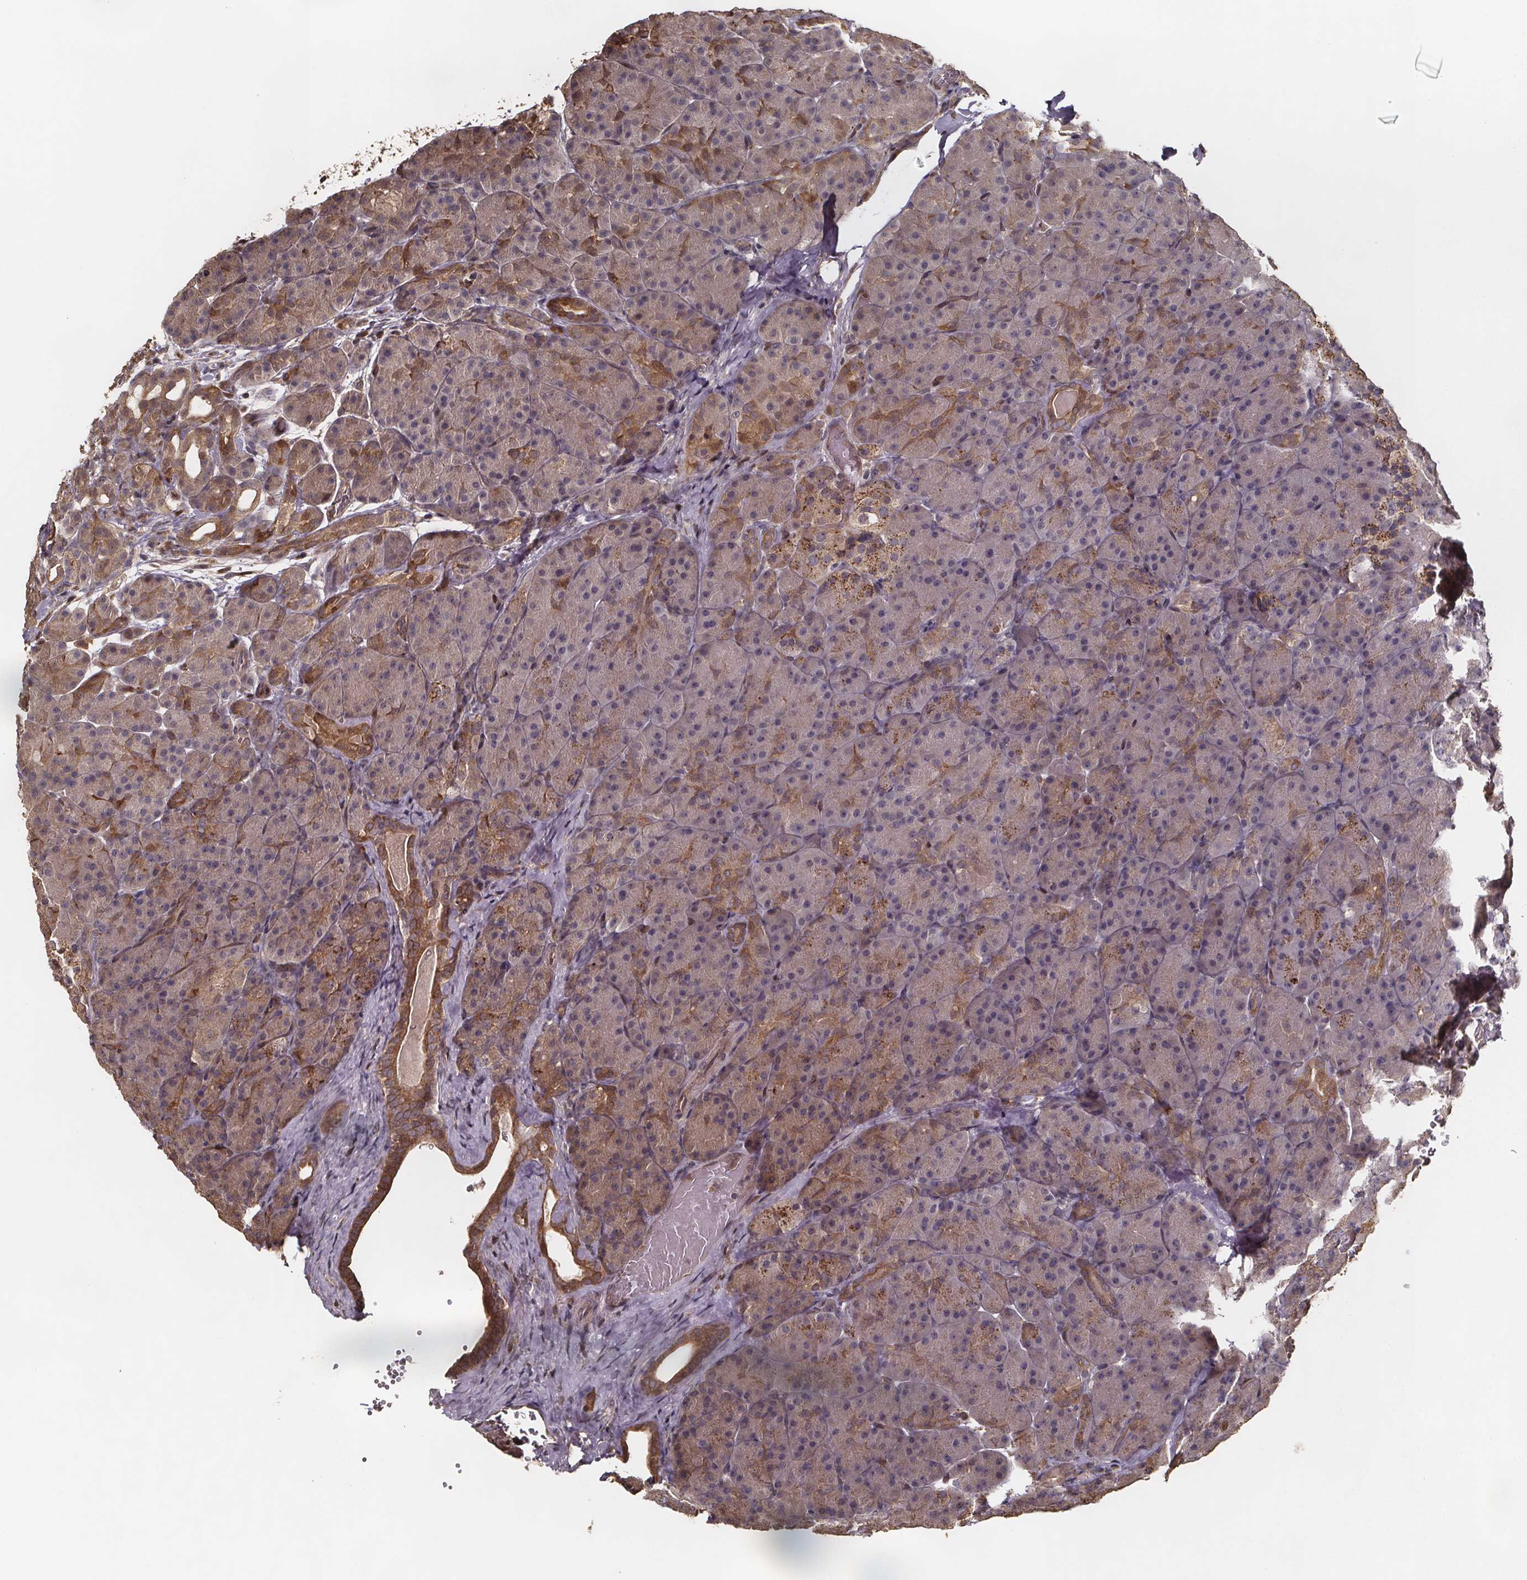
{"staining": {"intensity": "moderate", "quantity": "25%-75%", "location": "cytoplasmic/membranous"}, "tissue": "pancreas", "cell_type": "Exocrine glandular cells", "image_type": "normal", "snomed": [{"axis": "morphology", "description": "Normal tissue, NOS"}, {"axis": "topography", "description": "Pancreas"}], "caption": "IHC of normal pancreas reveals medium levels of moderate cytoplasmic/membranous staining in about 25%-75% of exocrine glandular cells.", "gene": "ZNF879", "patient": {"sex": "male", "age": 57}}